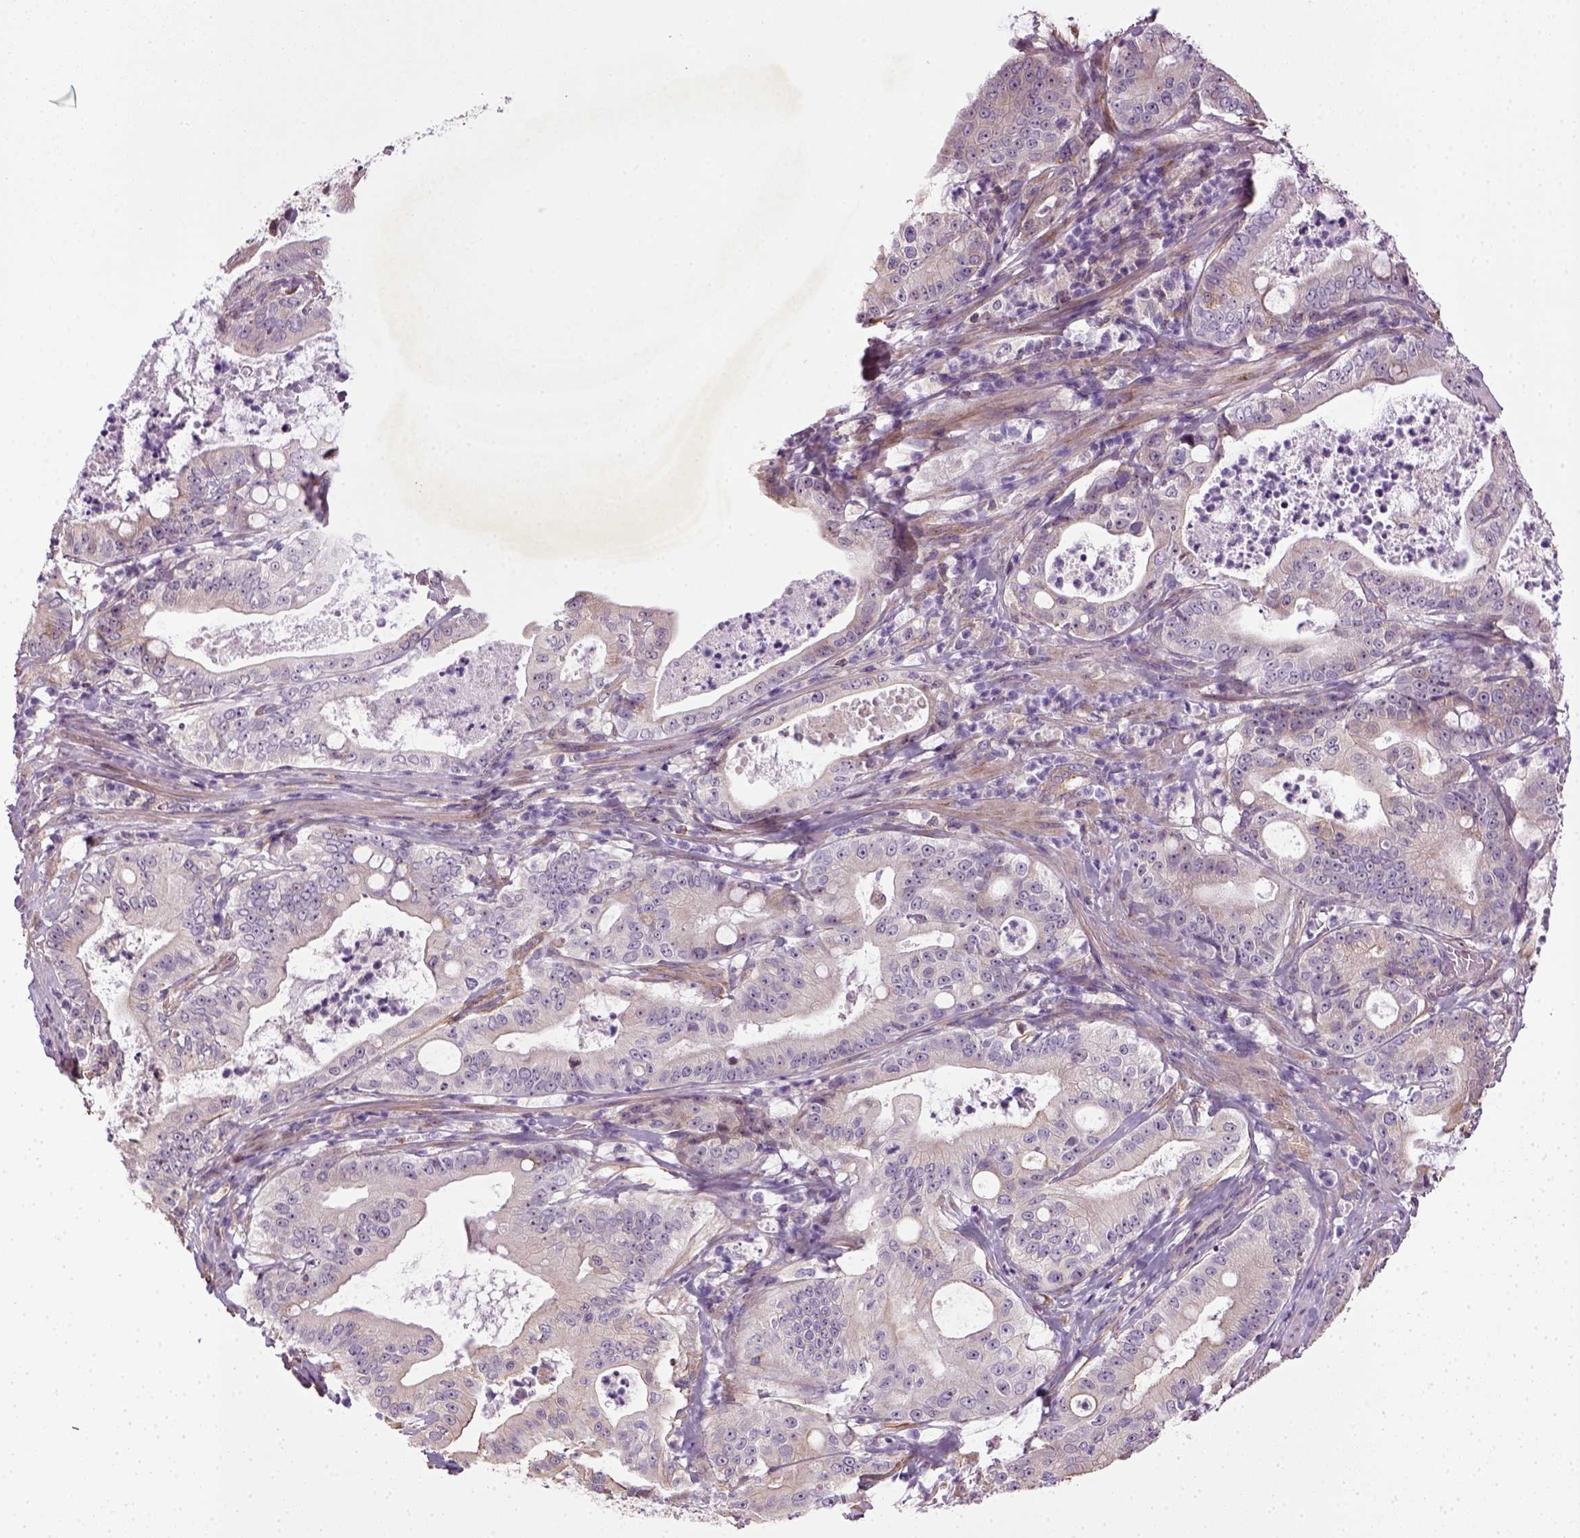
{"staining": {"intensity": "negative", "quantity": "none", "location": "none"}, "tissue": "pancreatic cancer", "cell_type": "Tumor cells", "image_type": "cancer", "snomed": [{"axis": "morphology", "description": "Adenocarcinoma, NOS"}, {"axis": "topography", "description": "Pancreas"}], "caption": "Immunohistochemical staining of human pancreatic adenocarcinoma exhibits no significant staining in tumor cells. (DAB (3,3'-diaminobenzidine) immunohistochemistry visualized using brightfield microscopy, high magnification).", "gene": "TPRG1", "patient": {"sex": "male", "age": 71}}